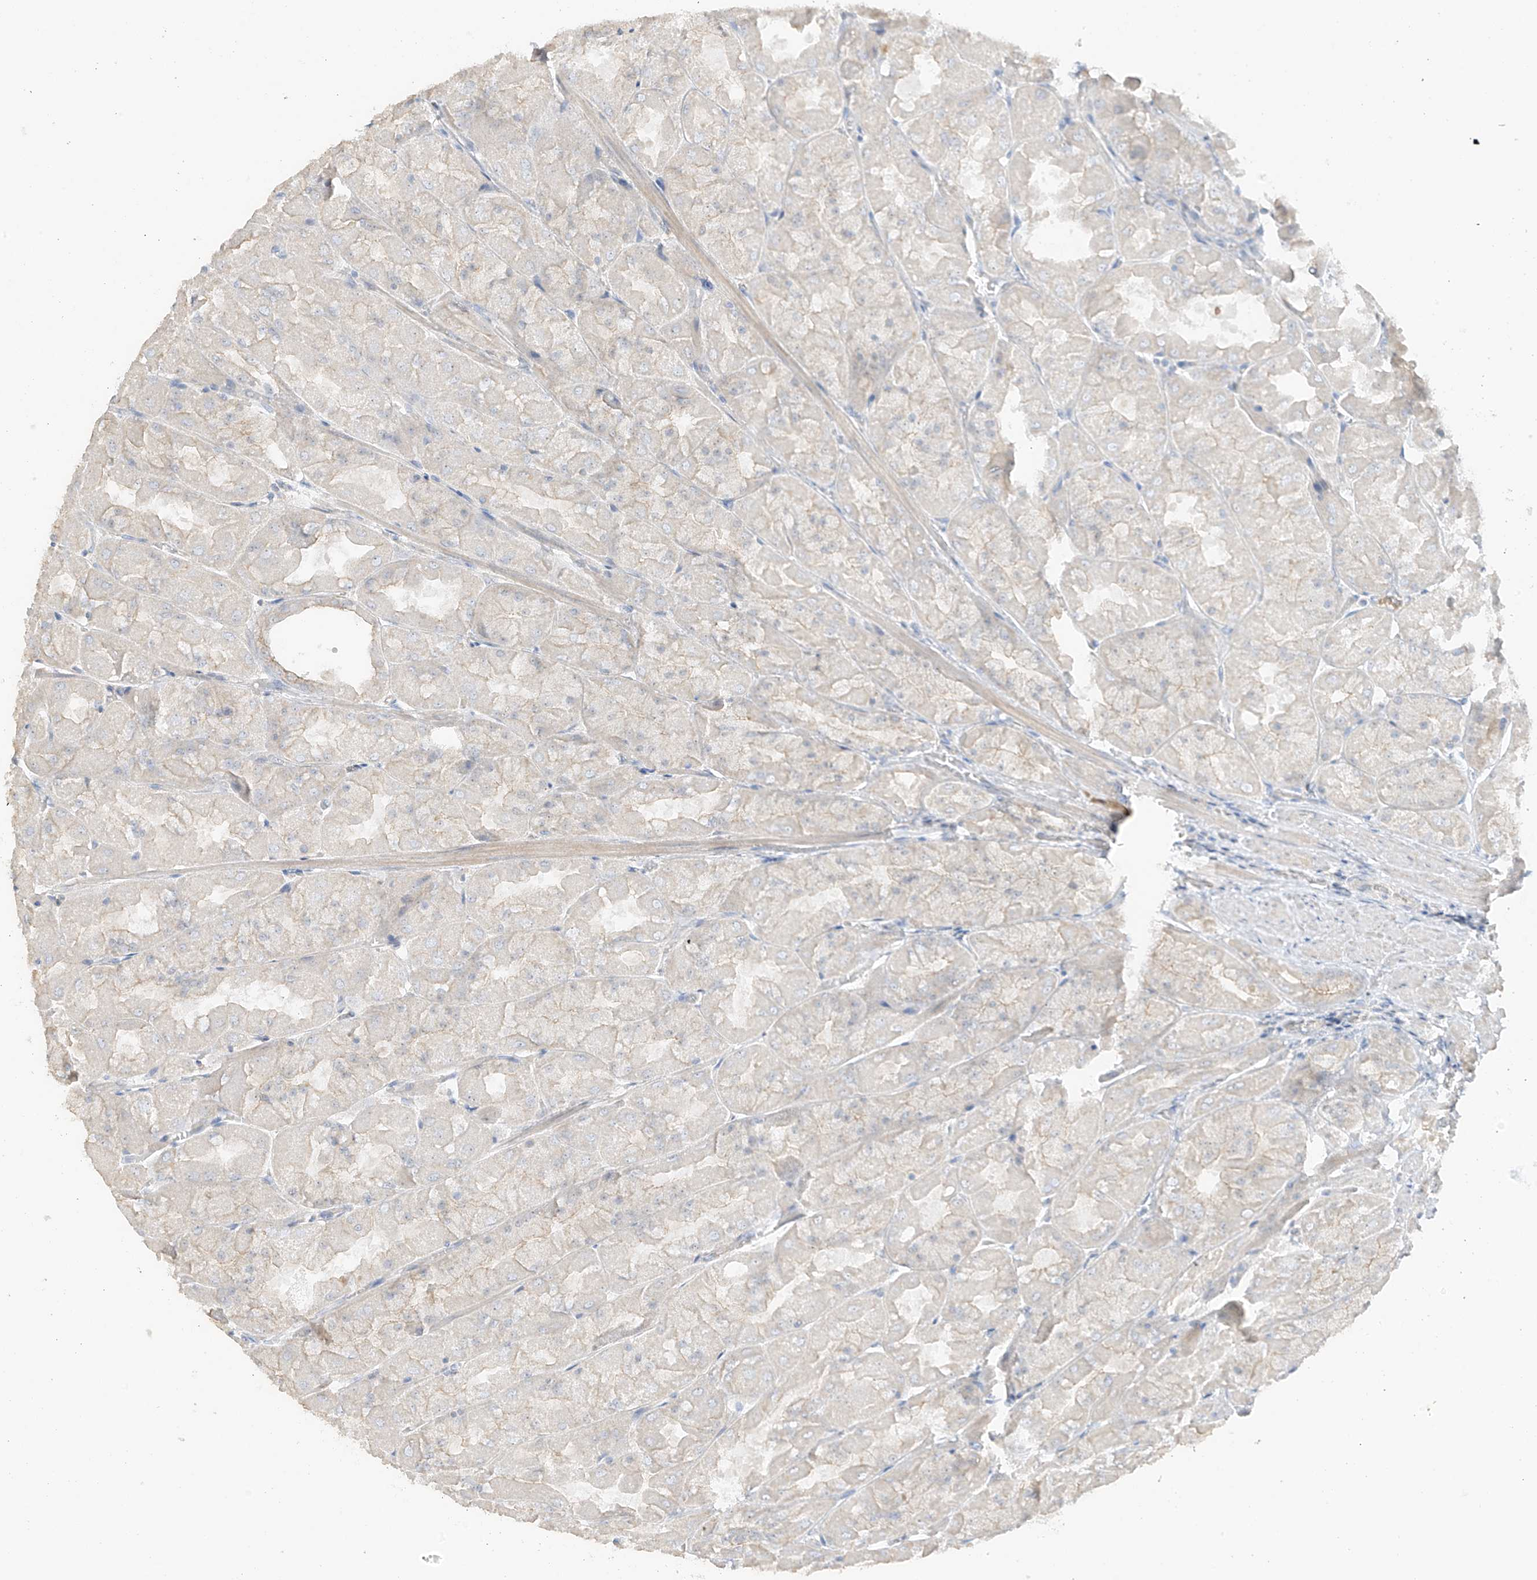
{"staining": {"intensity": "weak", "quantity": "25%-75%", "location": "cytoplasmic/membranous"}, "tissue": "stomach", "cell_type": "Glandular cells", "image_type": "normal", "snomed": [{"axis": "morphology", "description": "Normal tissue, NOS"}, {"axis": "topography", "description": "Stomach"}], "caption": "A high-resolution histopathology image shows immunohistochemistry staining of unremarkable stomach, which exhibits weak cytoplasmic/membranous expression in about 25%-75% of glandular cells.", "gene": "ZBTB41", "patient": {"sex": "female", "age": 61}}